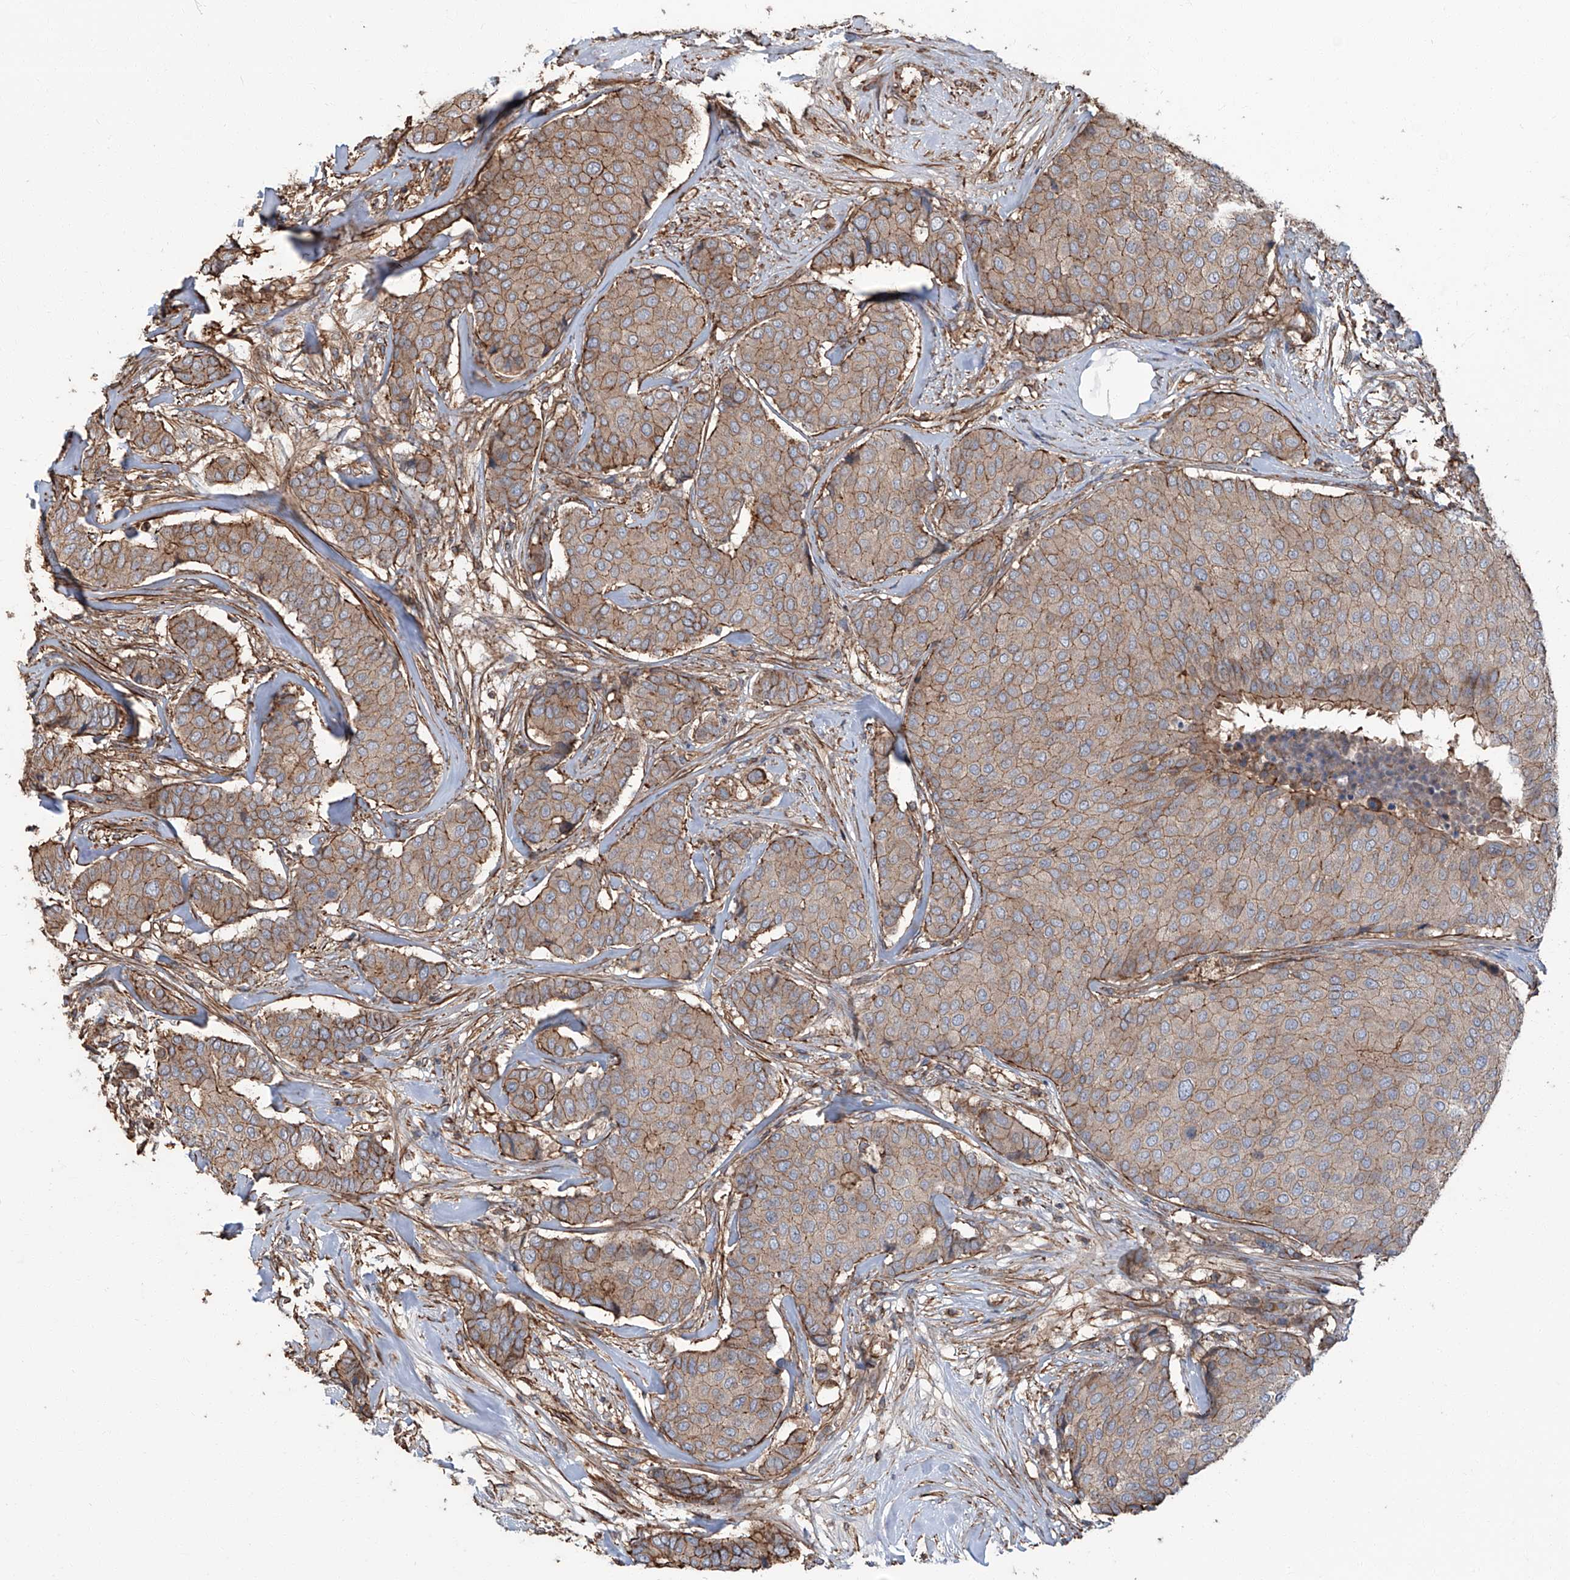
{"staining": {"intensity": "moderate", "quantity": ">75%", "location": "cytoplasmic/membranous"}, "tissue": "breast cancer", "cell_type": "Tumor cells", "image_type": "cancer", "snomed": [{"axis": "morphology", "description": "Duct carcinoma"}, {"axis": "topography", "description": "Breast"}], "caption": "Immunohistochemistry micrograph of neoplastic tissue: breast intraductal carcinoma stained using IHC exhibits medium levels of moderate protein expression localized specifically in the cytoplasmic/membranous of tumor cells, appearing as a cytoplasmic/membranous brown color.", "gene": "PIEZO2", "patient": {"sex": "female", "age": 75}}